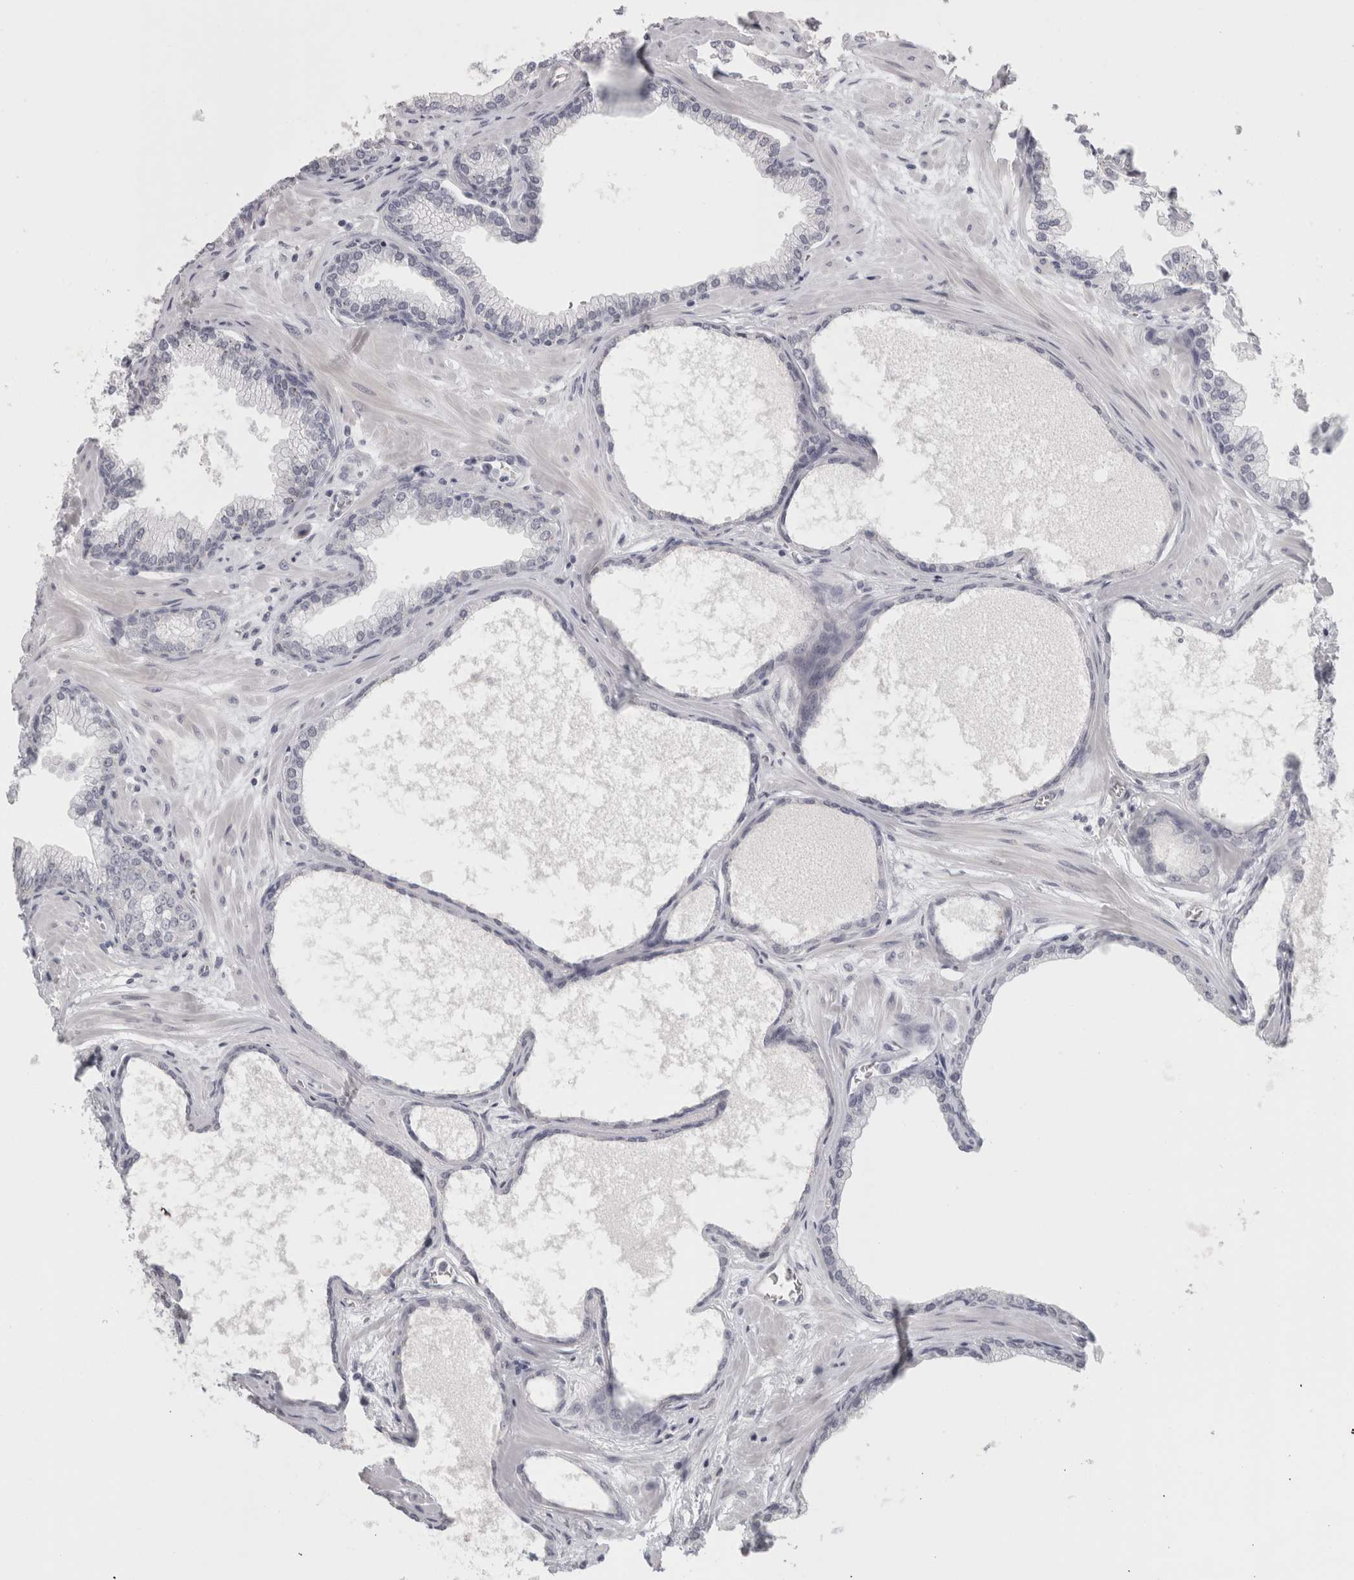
{"staining": {"intensity": "negative", "quantity": "none", "location": "none"}, "tissue": "prostate", "cell_type": "Glandular cells", "image_type": "normal", "snomed": [{"axis": "morphology", "description": "Normal tissue, NOS"}, {"axis": "morphology", "description": "Urothelial carcinoma, Low grade"}, {"axis": "topography", "description": "Urinary bladder"}, {"axis": "topography", "description": "Prostate"}], "caption": "This is an IHC image of benign human prostate. There is no staining in glandular cells.", "gene": "FBLIM1", "patient": {"sex": "male", "age": 60}}